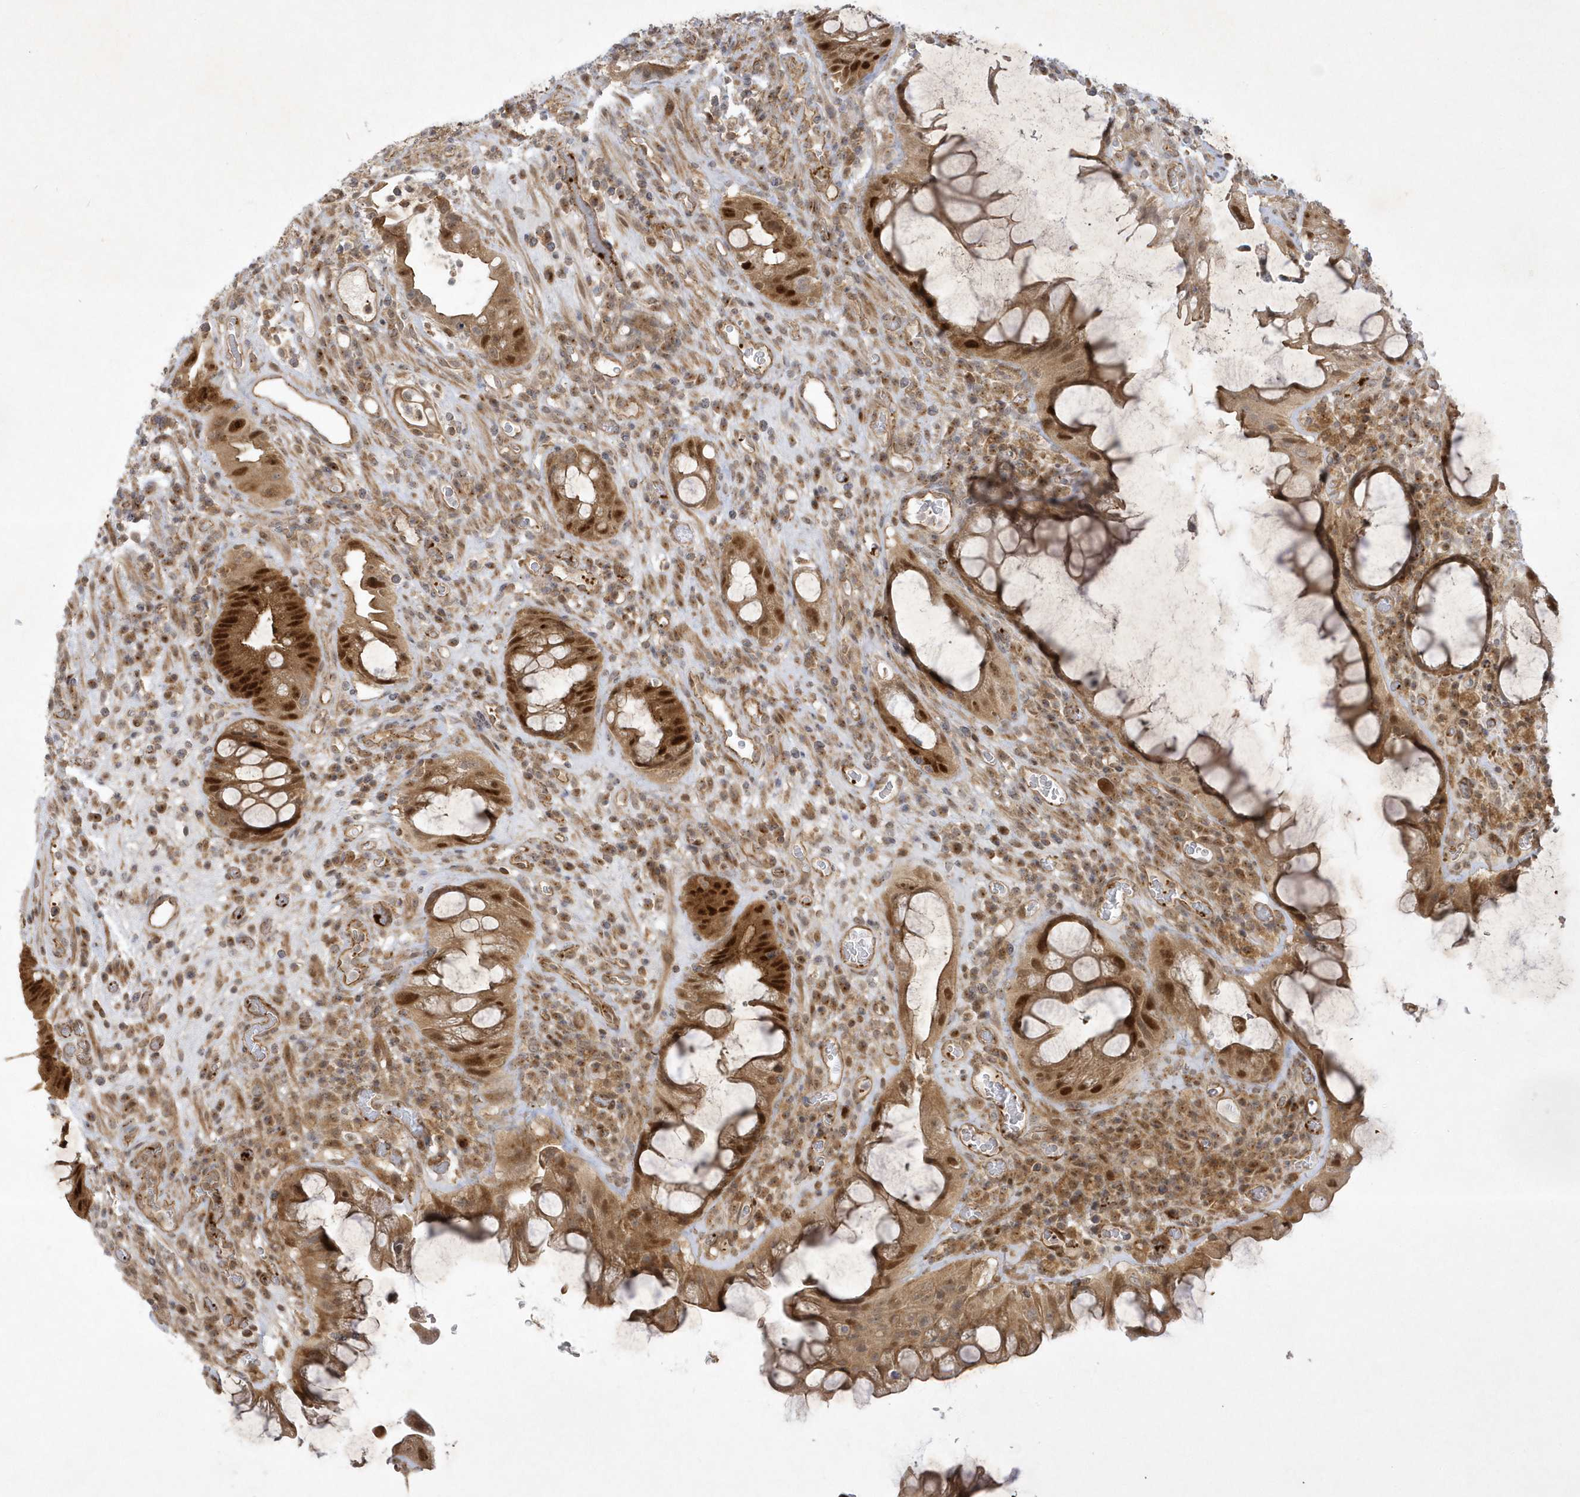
{"staining": {"intensity": "strong", "quantity": ">75%", "location": "cytoplasmic/membranous,nuclear"}, "tissue": "colorectal cancer", "cell_type": "Tumor cells", "image_type": "cancer", "snomed": [{"axis": "morphology", "description": "Adenocarcinoma, NOS"}, {"axis": "topography", "description": "Rectum"}], "caption": "Colorectal adenocarcinoma stained for a protein displays strong cytoplasmic/membranous and nuclear positivity in tumor cells.", "gene": "NAF1", "patient": {"sex": "male", "age": 59}}